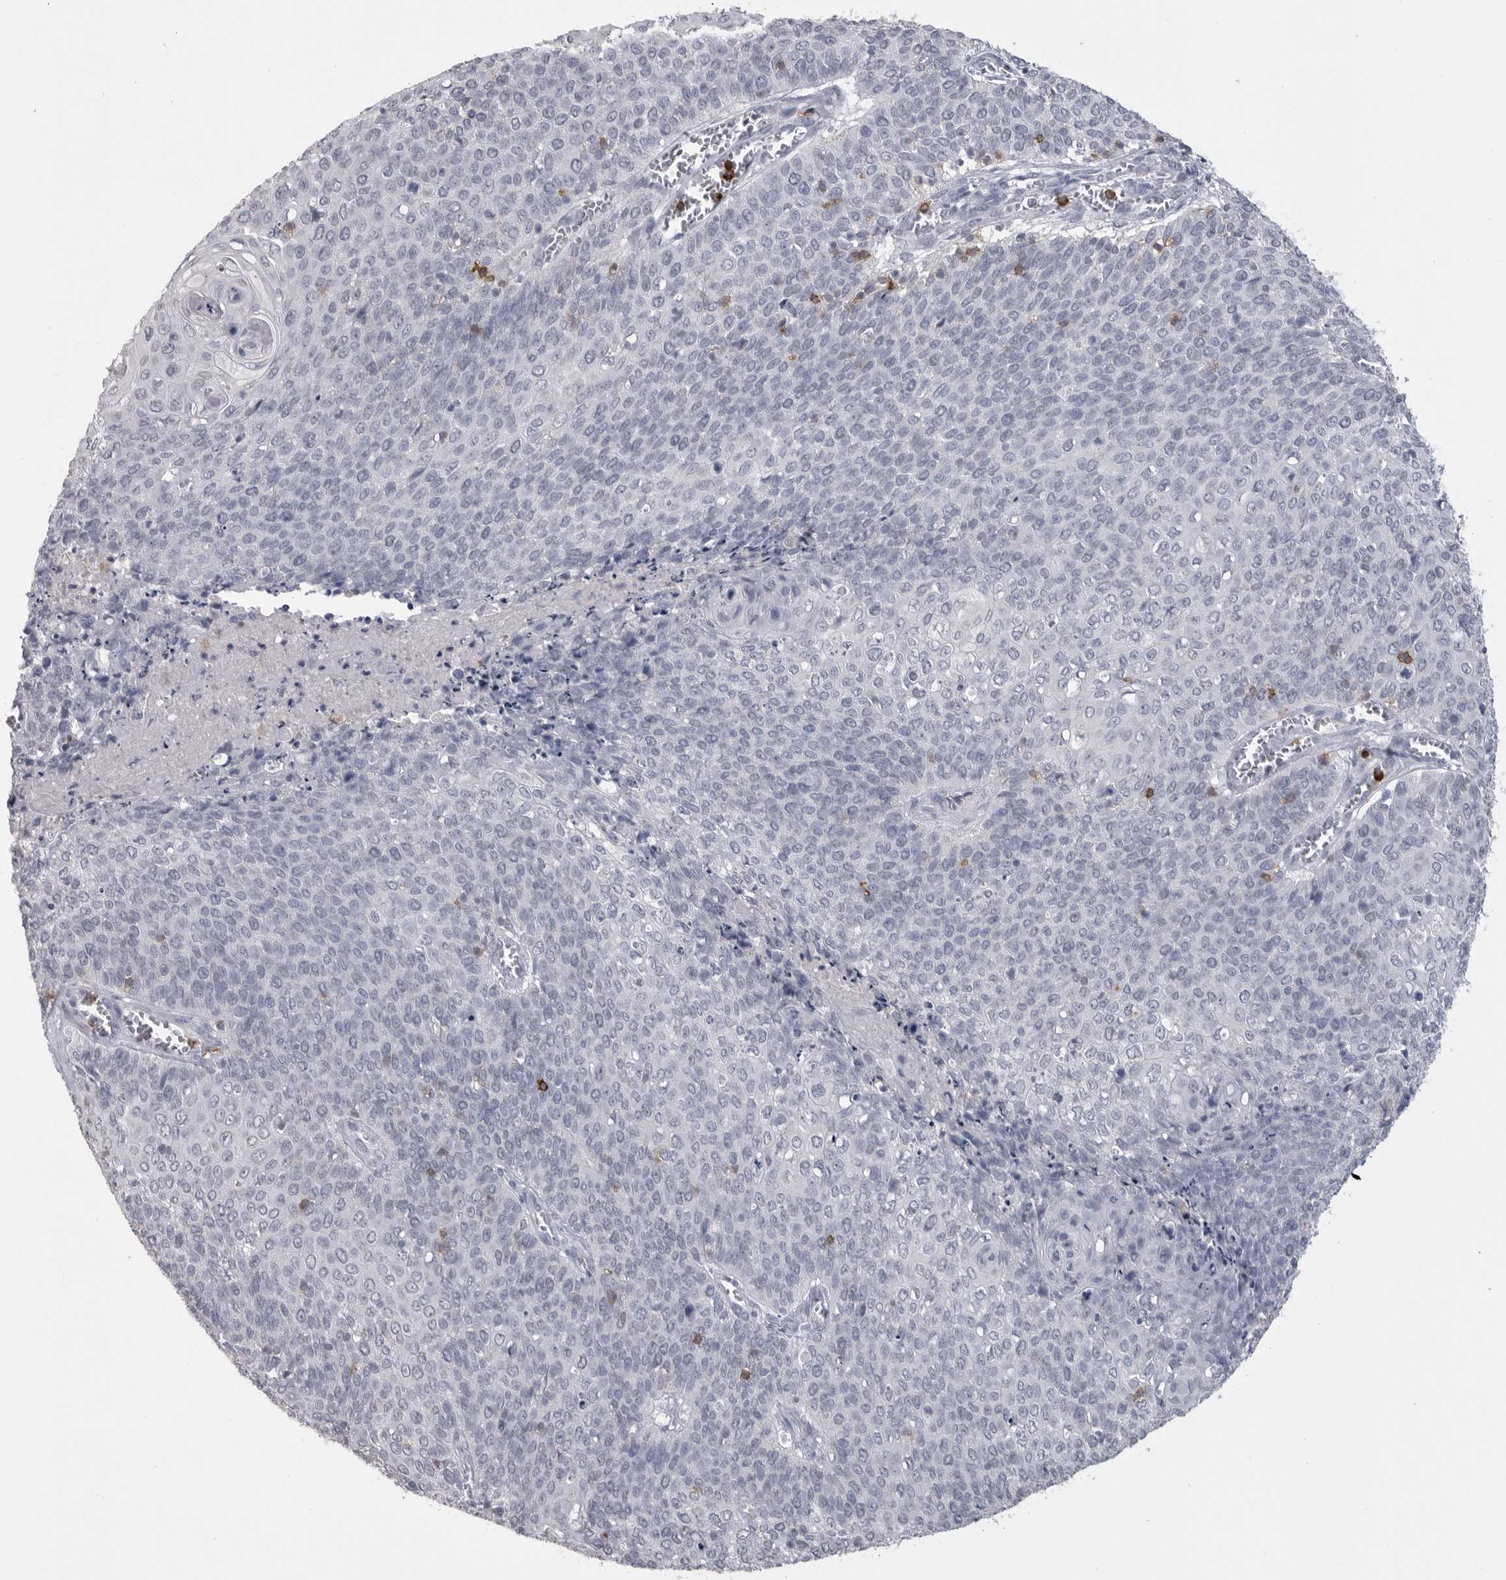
{"staining": {"intensity": "negative", "quantity": "none", "location": "none"}, "tissue": "cervical cancer", "cell_type": "Tumor cells", "image_type": "cancer", "snomed": [{"axis": "morphology", "description": "Squamous cell carcinoma, NOS"}, {"axis": "topography", "description": "Cervix"}], "caption": "Immunohistochemical staining of cervical squamous cell carcinoma shows no significant expression in tumor cells.", "gene": "ITGAL", "patient": {"sex": "female", "age": 39}}